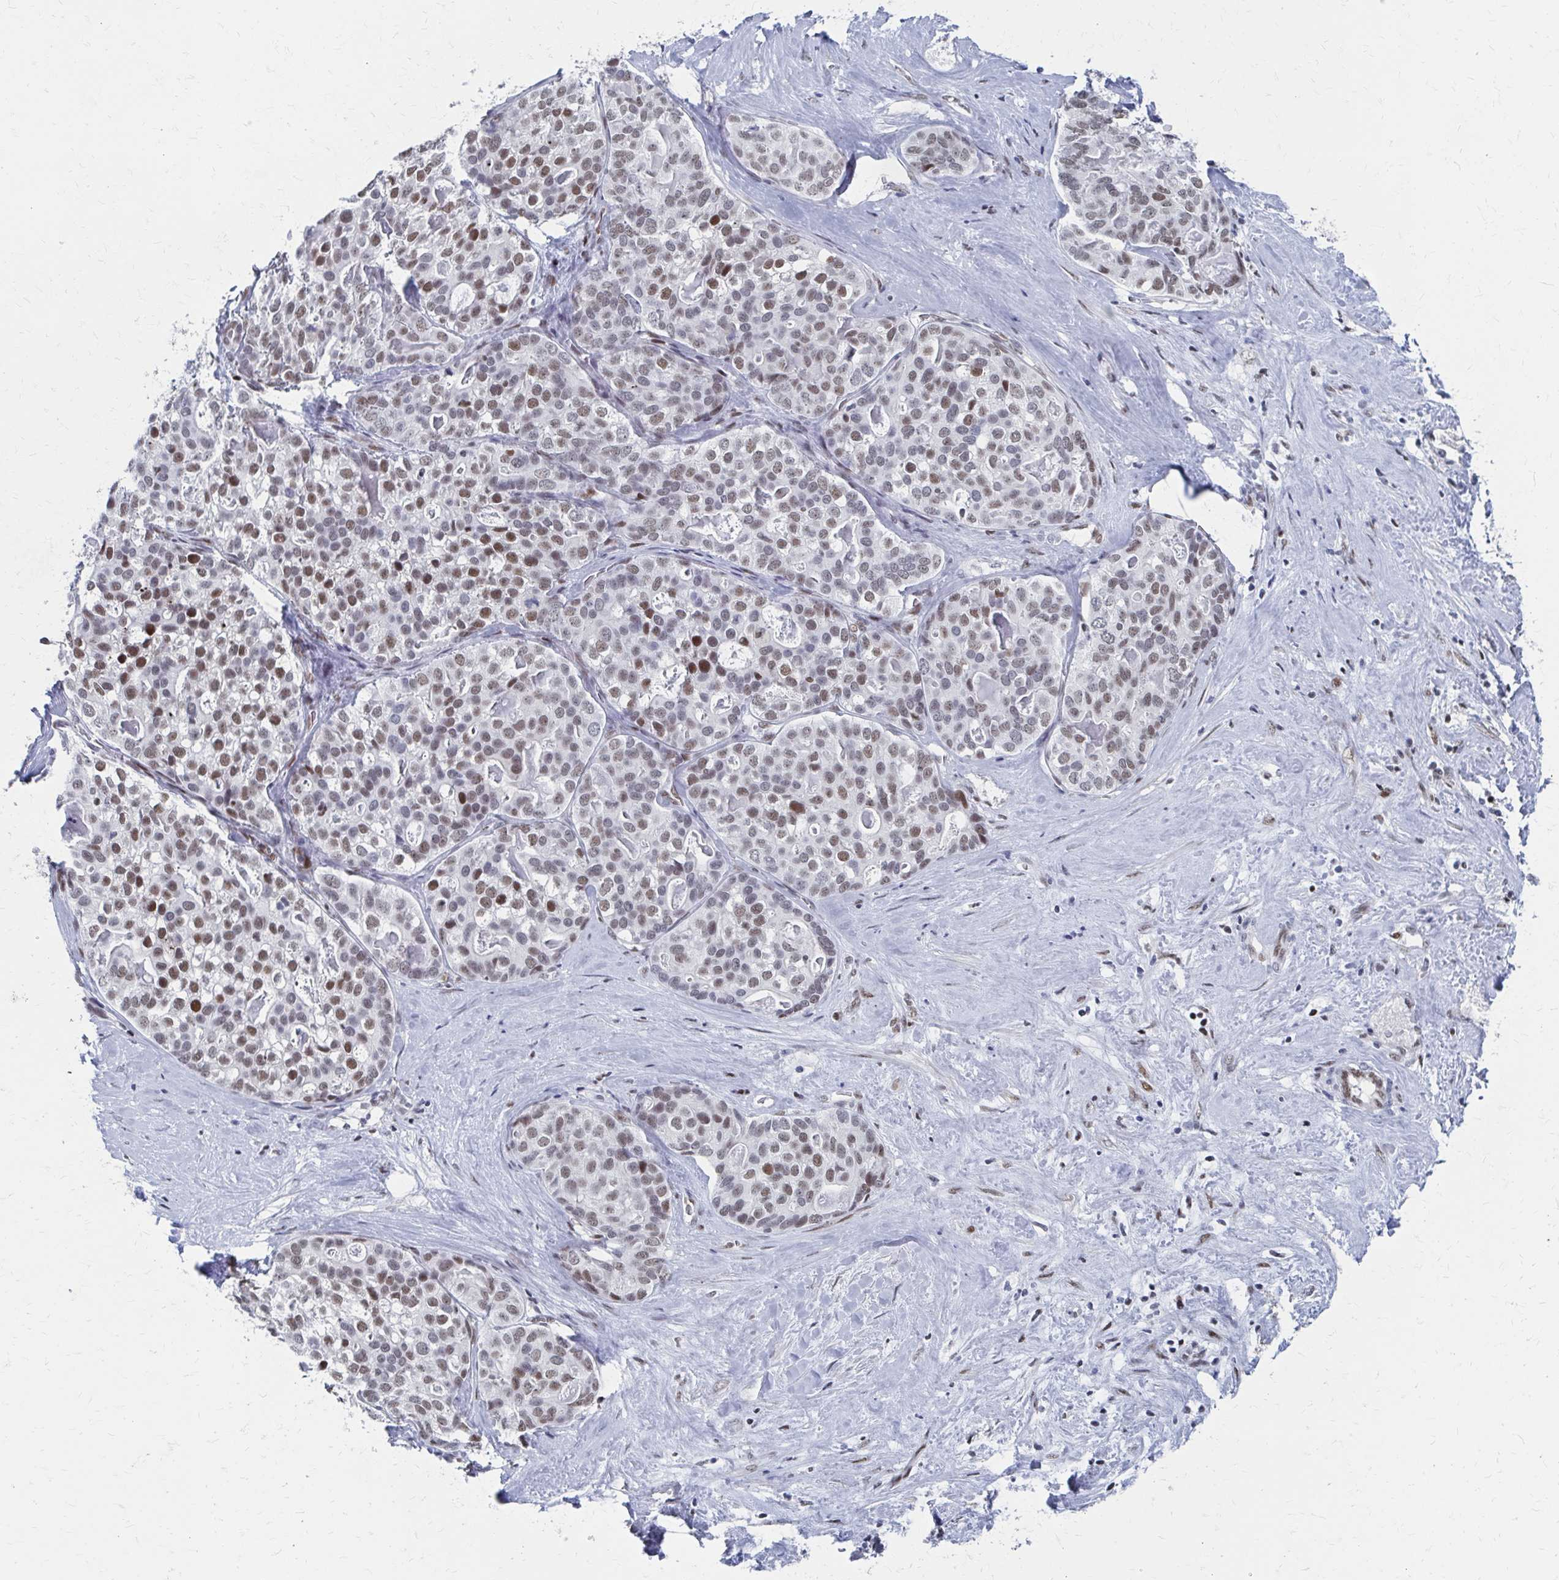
{"staining": {"intensity": "moderate", "quantity": ">75%", "location": "nuclear"}, "tissue": "liver cancer", "cell_type": "Tumor cells", "image_type": "cancer", "snomed": [{"axis": "morphology", "description": "Cholangiocarcinoma"}, {"axis": "topography", "description": "Liver"}], "caption": "This is a photomicrograph of immunohistochemistry (IHC) staining of liver cancer (cholangiocarcinoma), which shows moderate positivity in the nuclear of tumor cells.", "gene": "CDIN1", "patient": {"sex": "male", "age": 56}}